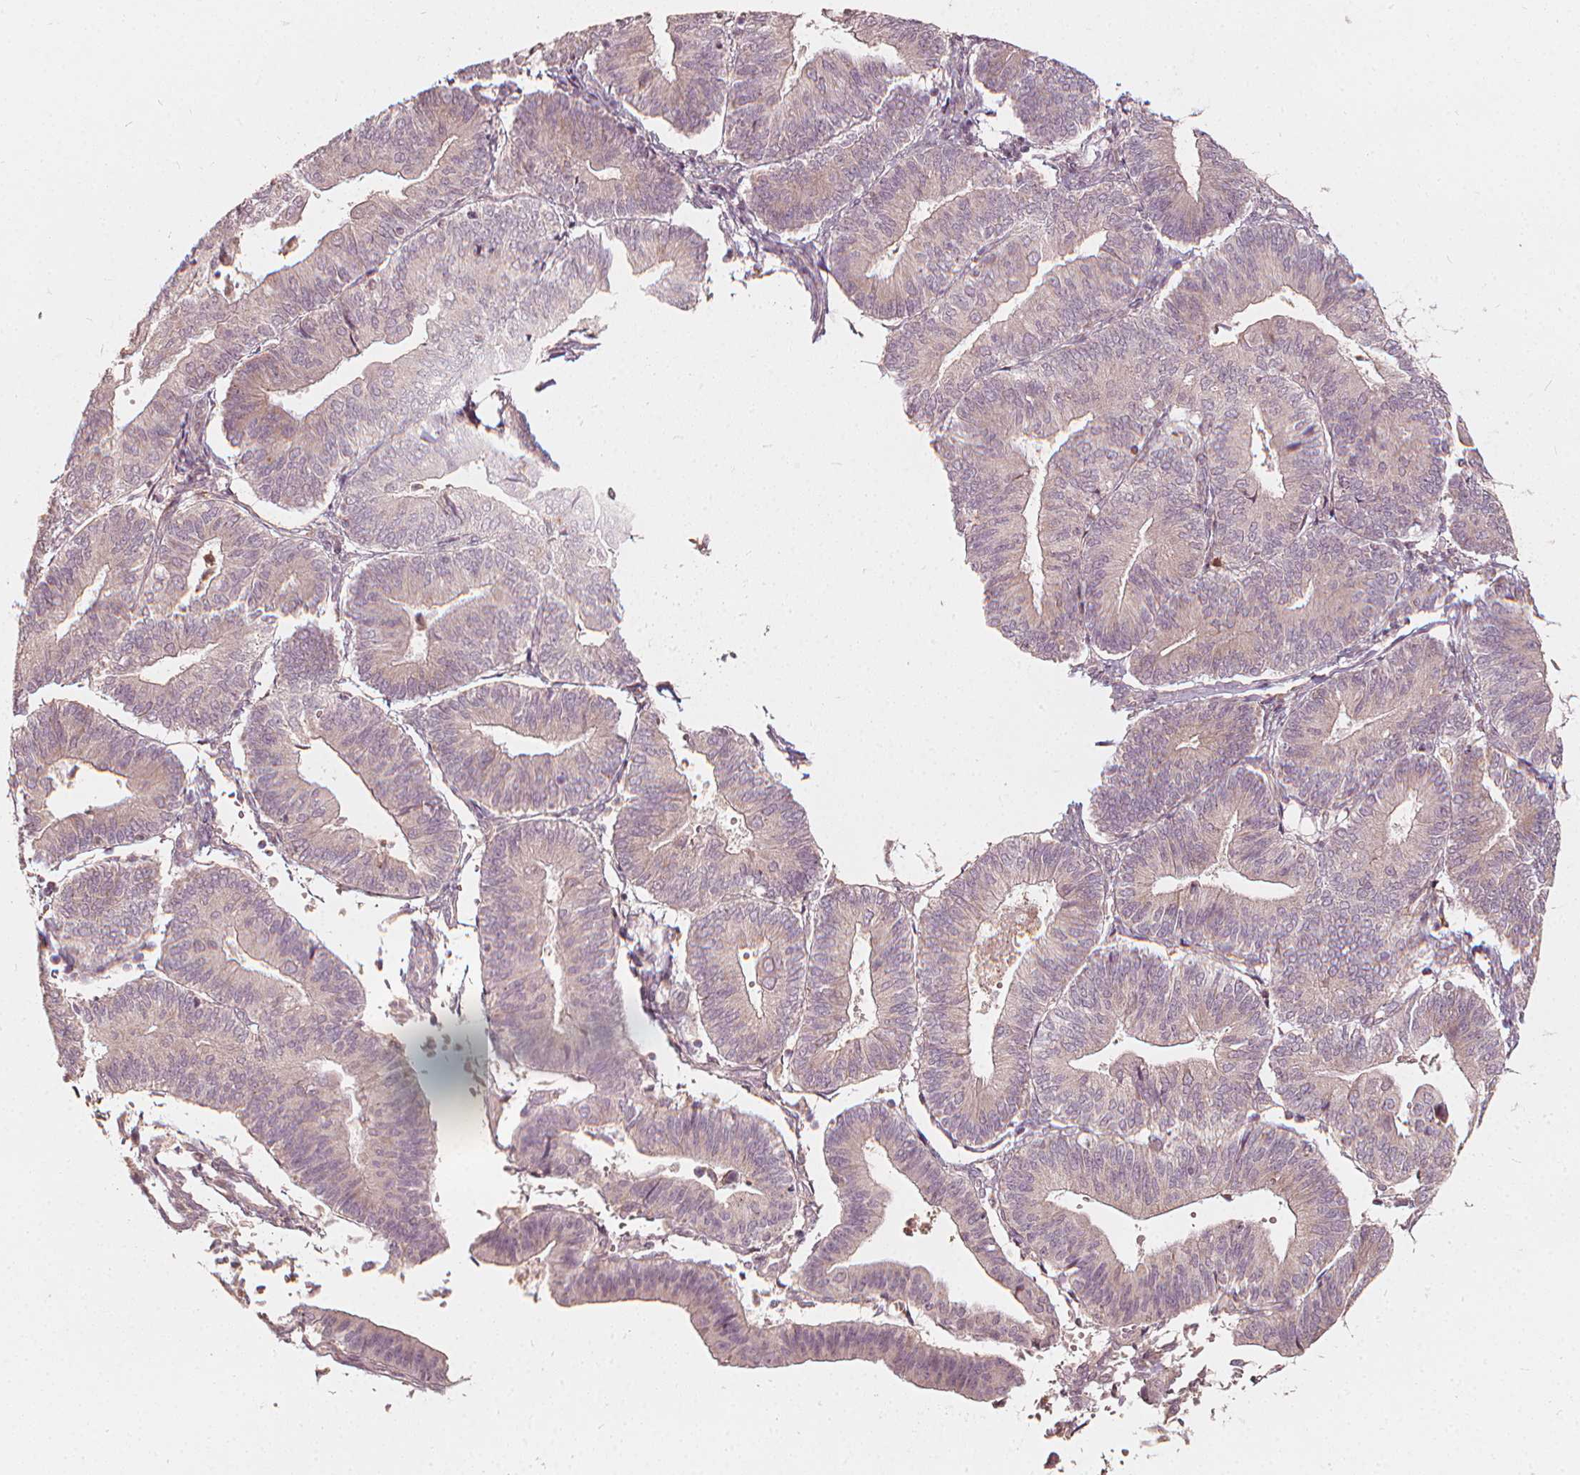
{"staining": {"intensity": "weak", "quantity": "<25%", "location": "cytoplasmic/membranous"}, "tissue": "endometrial cancer", "cell_type": "Tumor cells", "image_type": "cancer", "snomed": [{"axis": "morphology", "description": "Adenocarcinoma, NOS"}, {"axis": "topography", "description": "Endometrium"}], "caption": "IHC of human endometrial adenocarcinoma displays no staining in tumor cells.", "gene": "NPC1L1", "patient": {"sex": "female", "age": 65}}